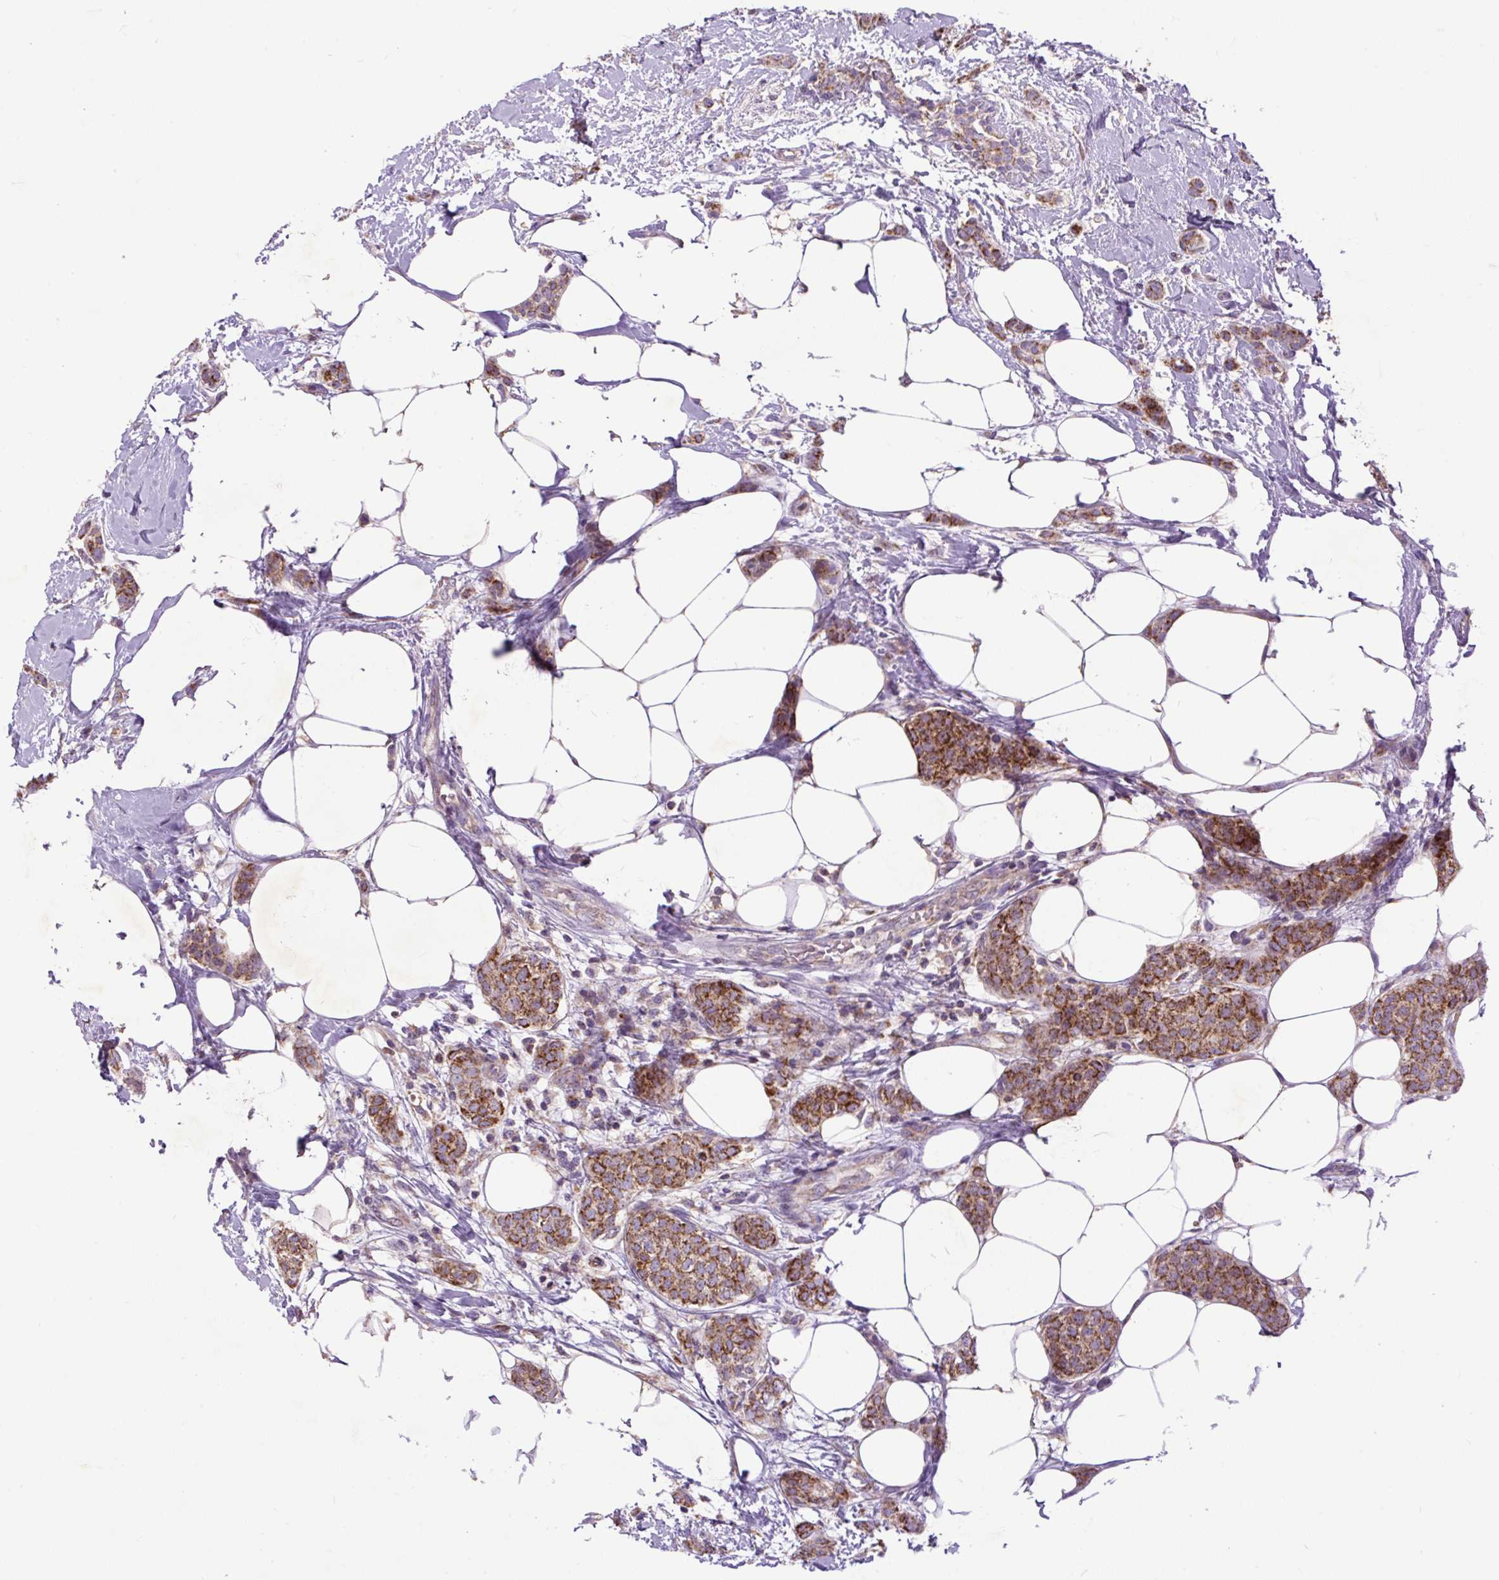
{"staining": {"intensity": "moderate", "quantity": ">75%", "location": "cytoplasmic/membranous"}, "tissue": "breast cancer", "cell_type": "Tumor cells", "image_type": "cancer", "snomed": [{"axis": "morphology", "description": "Duct carcinoma"}, {"axis": "topography", "description": "Breast"}], "caption": "Human invasive ductal carcinoma (breast) stained with a protein marker exhibits moderate staining in tumor cells.", "gene": "TOMM40", "patient": {"sex": "female", "age": 72}}